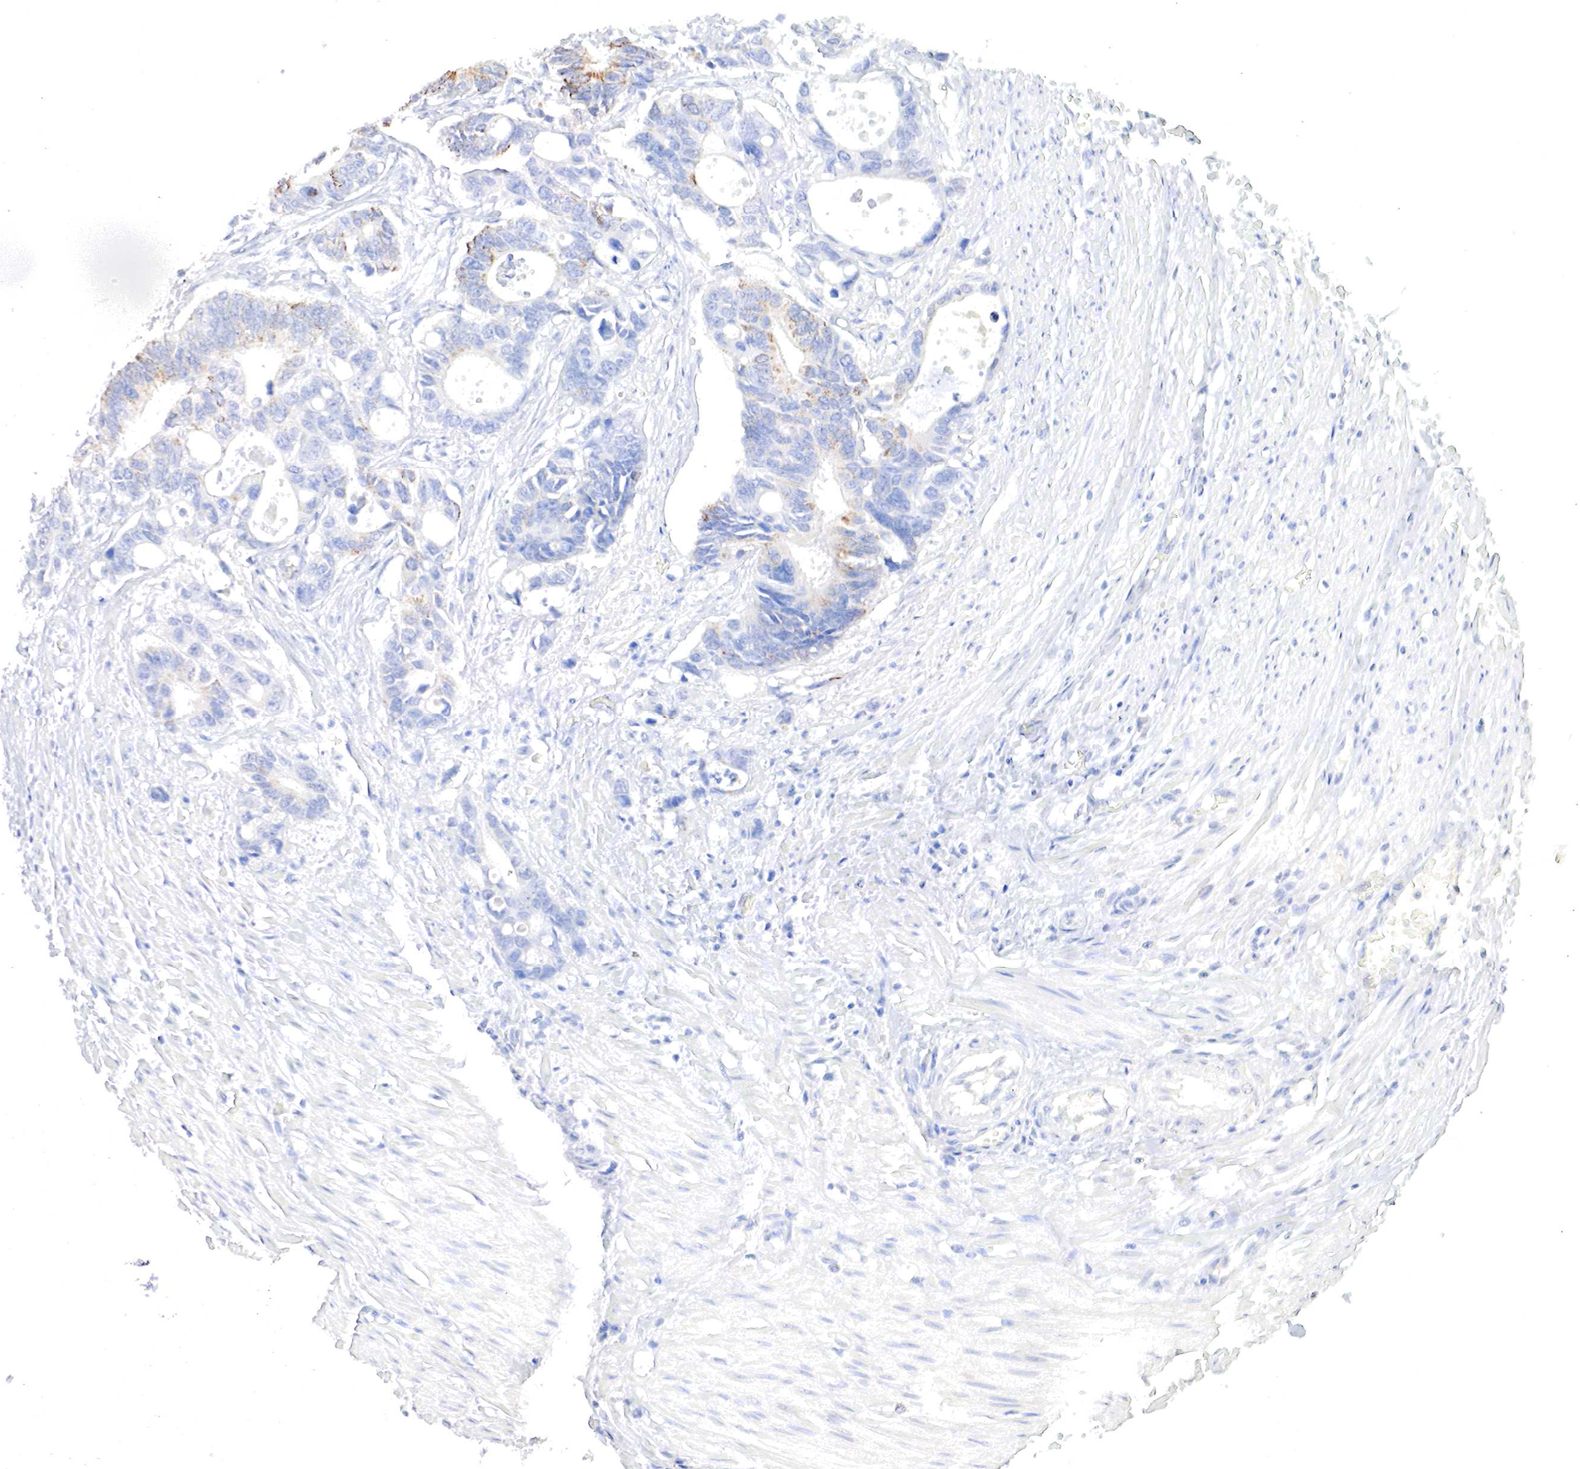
{"staining": {"intensity": "weak", "quantity": "<25%", "location": "cytoplasmic/membranous"}, "tissue": "colorectal cancer", "cell_type": "Tumor cells", "image_type": "cancer", "snomed": [{"axis": "morphology", "description": "Adenocarcinoma, NOS"}, {"axis": "topography", "description": "Colon"}], "caption": "This is an immunohistochemistry micrograph of human colorectal cancer (adenocarcinoma). There is no staining in tumor cells.", "gene": "OTC", "patient": {"sex": "male", "age": 49}}